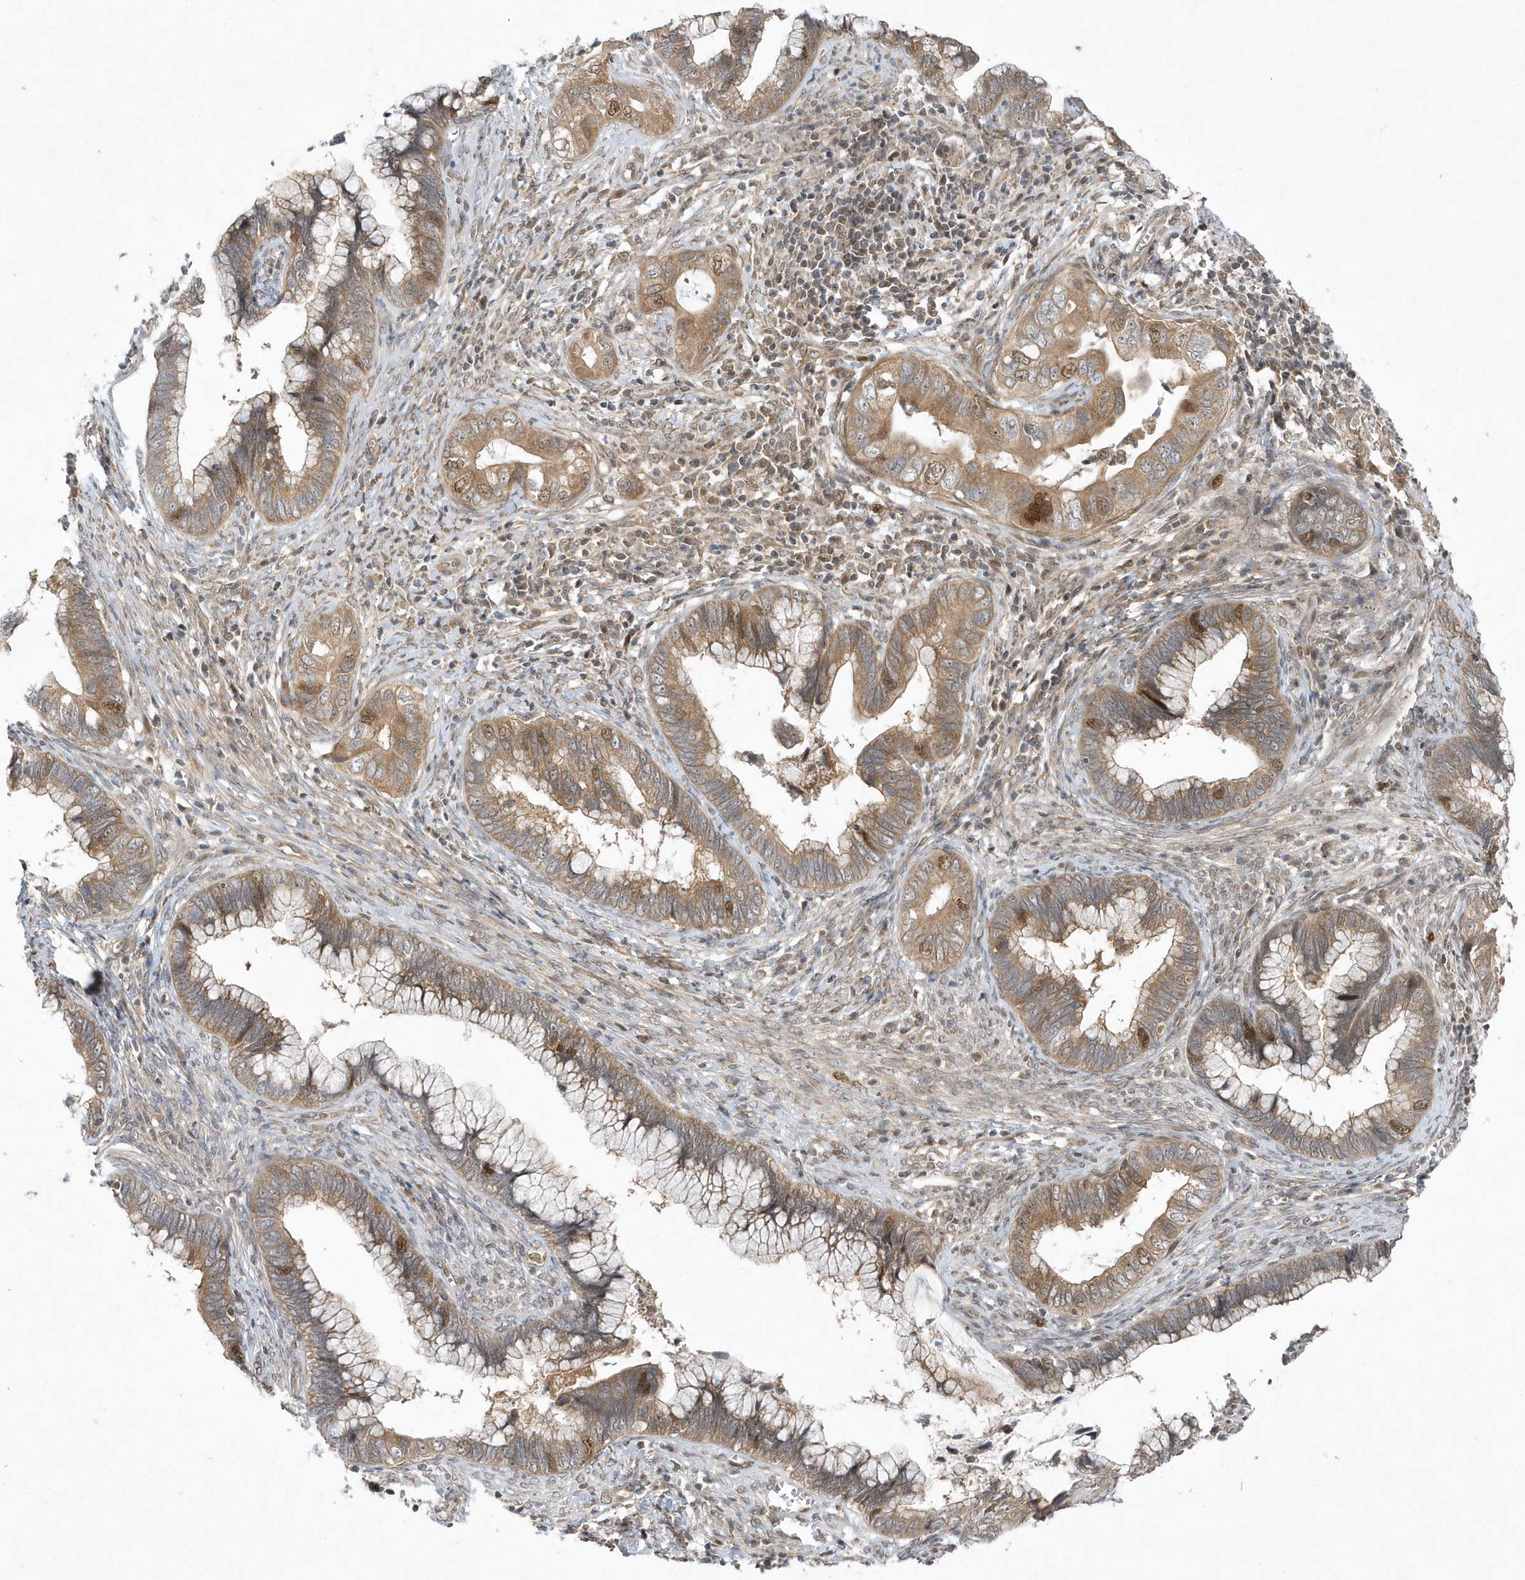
{"staining": {"intensity": "moderate", "quantity": ">75%", "location": "cytoplasmic/membranous,nuclear"}, "tissue": "cervical cancer", "cell_type": "Tumor cells", "image_type": "cancer", "snomed": [{"axis": "morphology", "description": "Adenocarcinoma, NOS"}, {"axis": "topography", "description": "Cervix"}], "caption": "Immunohistochemical staining of cervical adenocarcinoma reveals moderate cytoplasmic/membranous and nuclear protein positivity in about >75% of tumor cells.", "gene": "MXI1", "patient": {"sex": "female", "age": 44}}